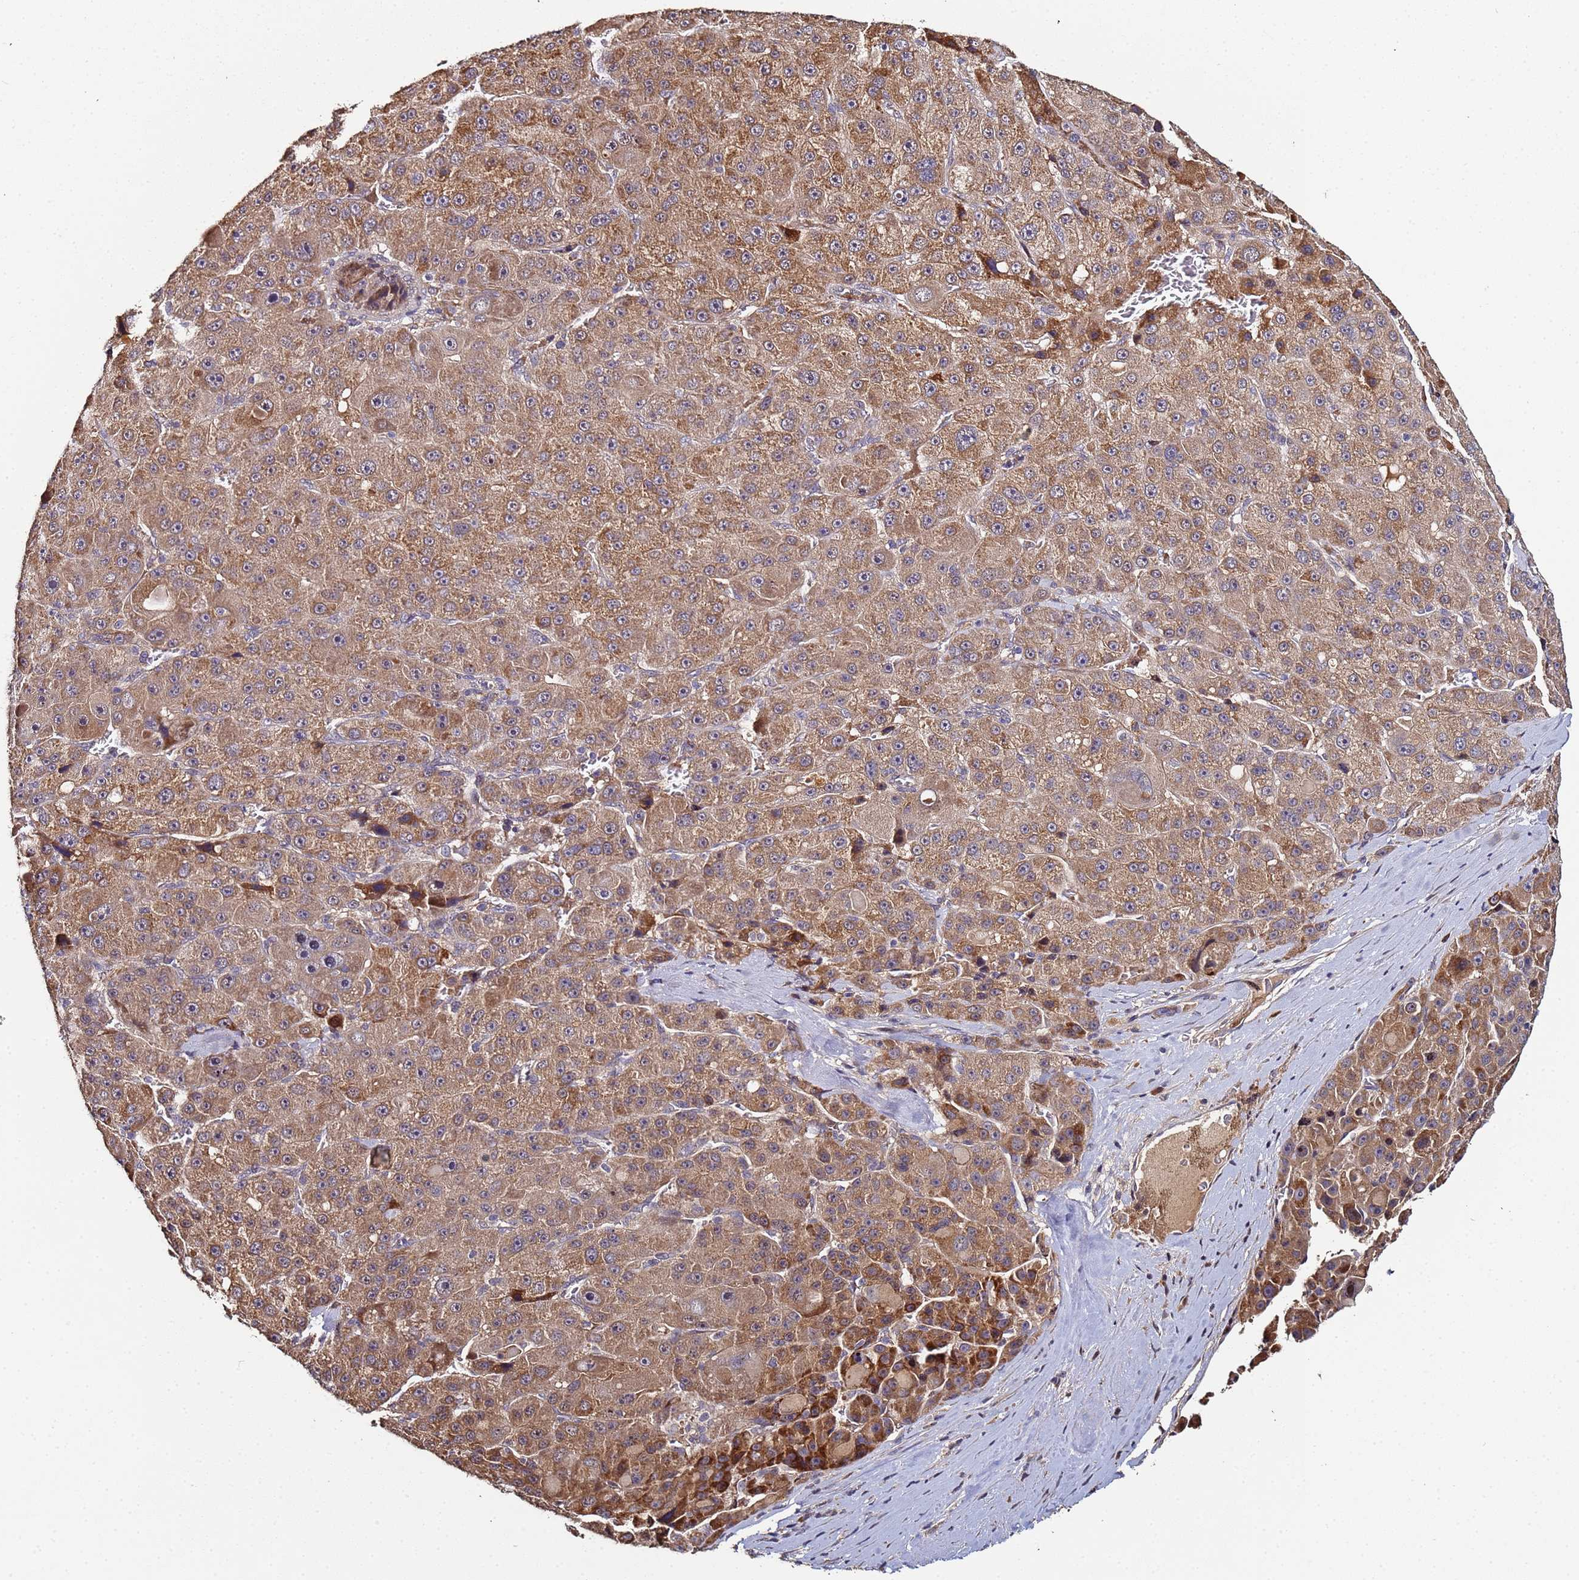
{"staining": {"intensity": "moderate", "quantity": ">75%", "location": "cytoplasmic/membranous"}, "tissue": "liver cancer", "cell_type": "Tumor cells", "image_type": "cancer", "snomed": [{"axis": "morphology", "description": "Carcinoma, Hepatocellular, NOS"}, {"axis": "topography", "description": "Liver"}], "caption": "Protein expression analysis of liver cancer (hepatocellular carcinoma) reveals moderate cytoplasmic/membranous staining in approximately >75% of tumor cells.", "gene": "OSER1", "patient": {"sex": "male", "age": 76}}